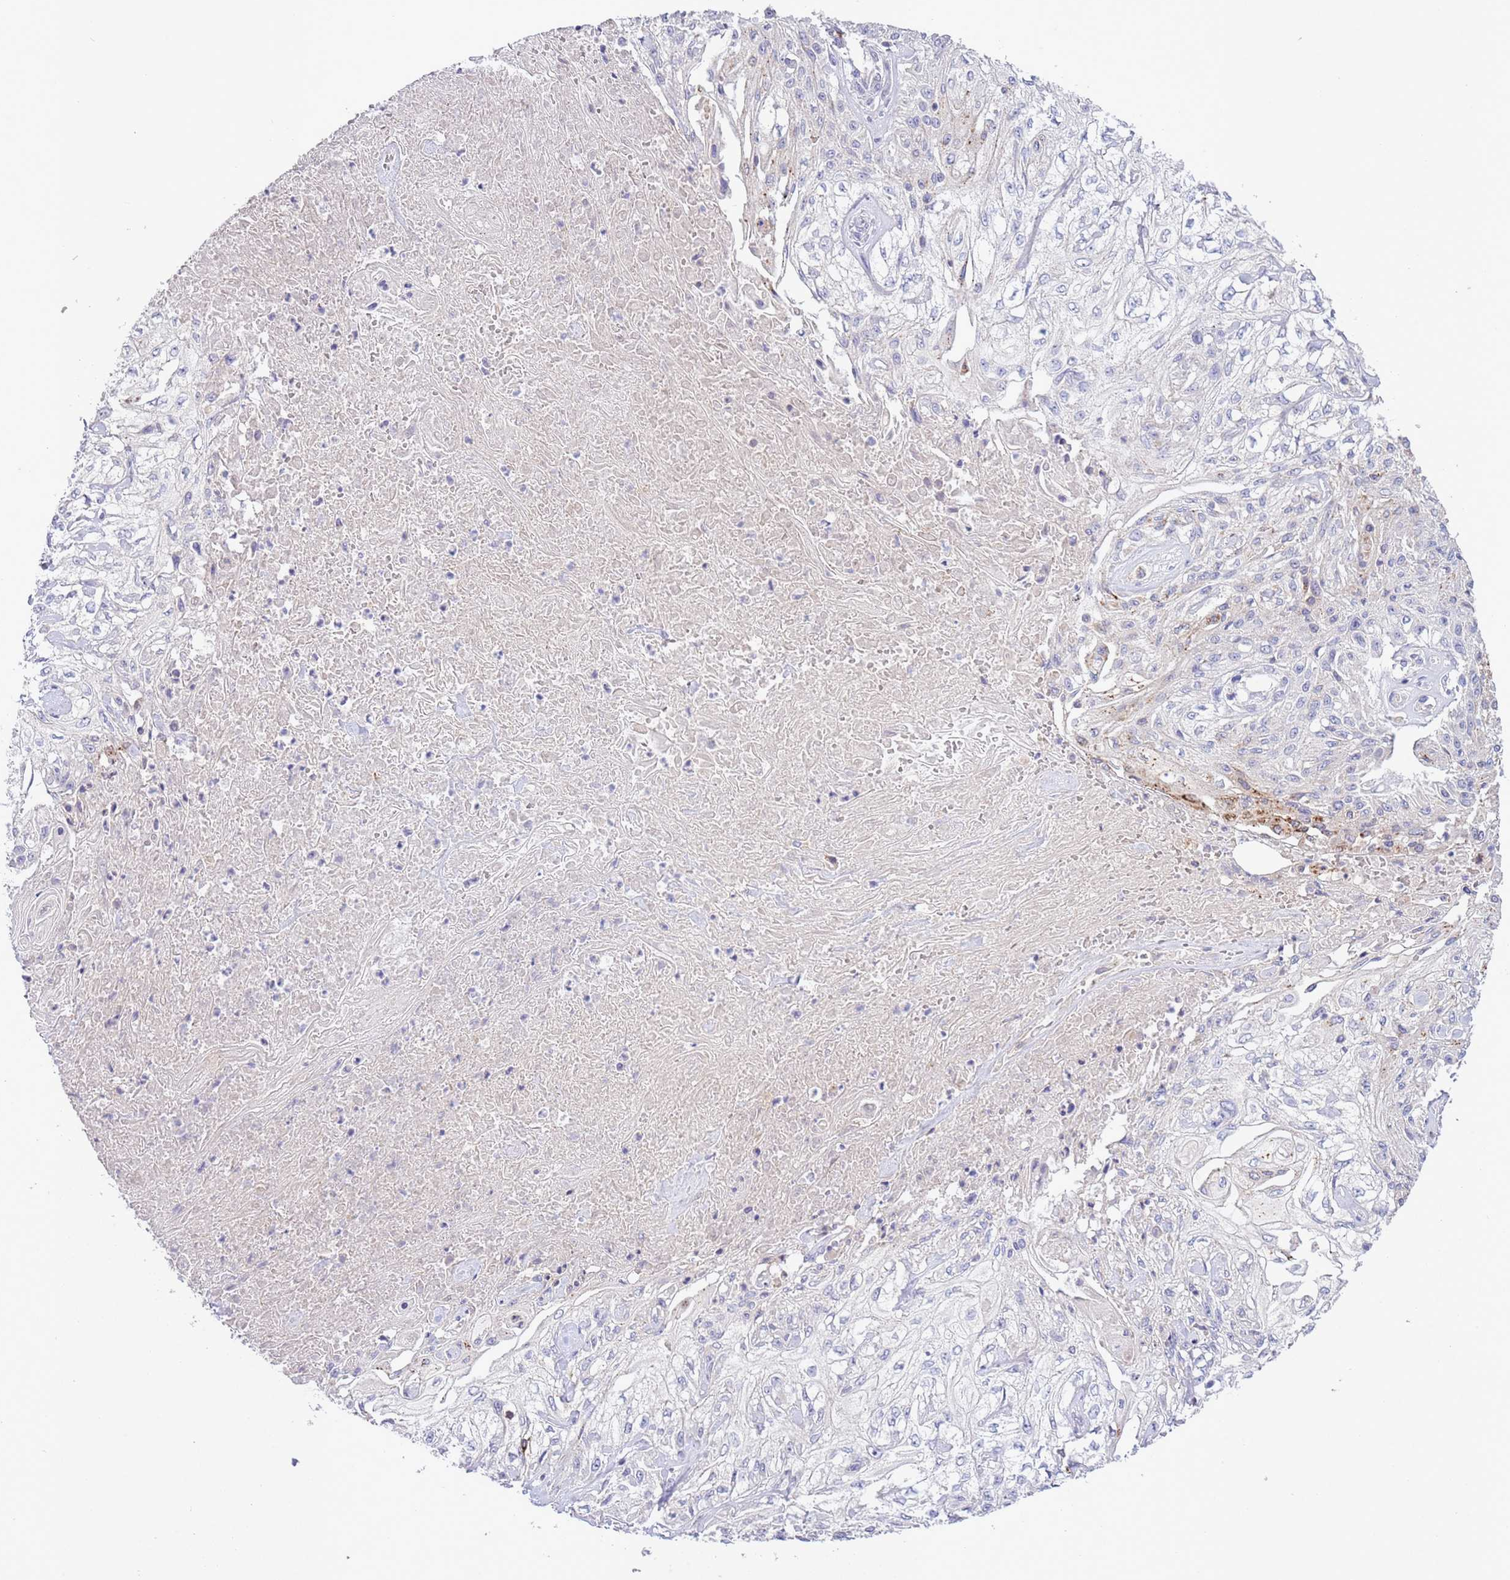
{"staining": {"intensity": "negative", "quantity": "none", "location": "none"}, "tissue": "skin cancer", "cell_type": "Tumor cells", "image_type": "cancer", "snomed": [{"axis": "morphology", "description": "Squamous cell carcinoma, NOS"}, {"axis": "morphology", "description": "Squamous cell carcinoma, metastatic, NOS"}, {"axis": "topography", "description": "Skin"}, {"axis": "topography", "description": "Lymph node"}], "caption": "Skin cancer was stained to show a protein in brown. There is no significant staining in tumor cells. (Stains: DAB (3,3'-diaminobenzidine) immunohistochemistry (IHC) with hematoxylin counter stain, Microscopy: brightfield microscopy at high magnification).", "gene": "ABHD17A", "patient": {"sex": "male", "age": 75}}